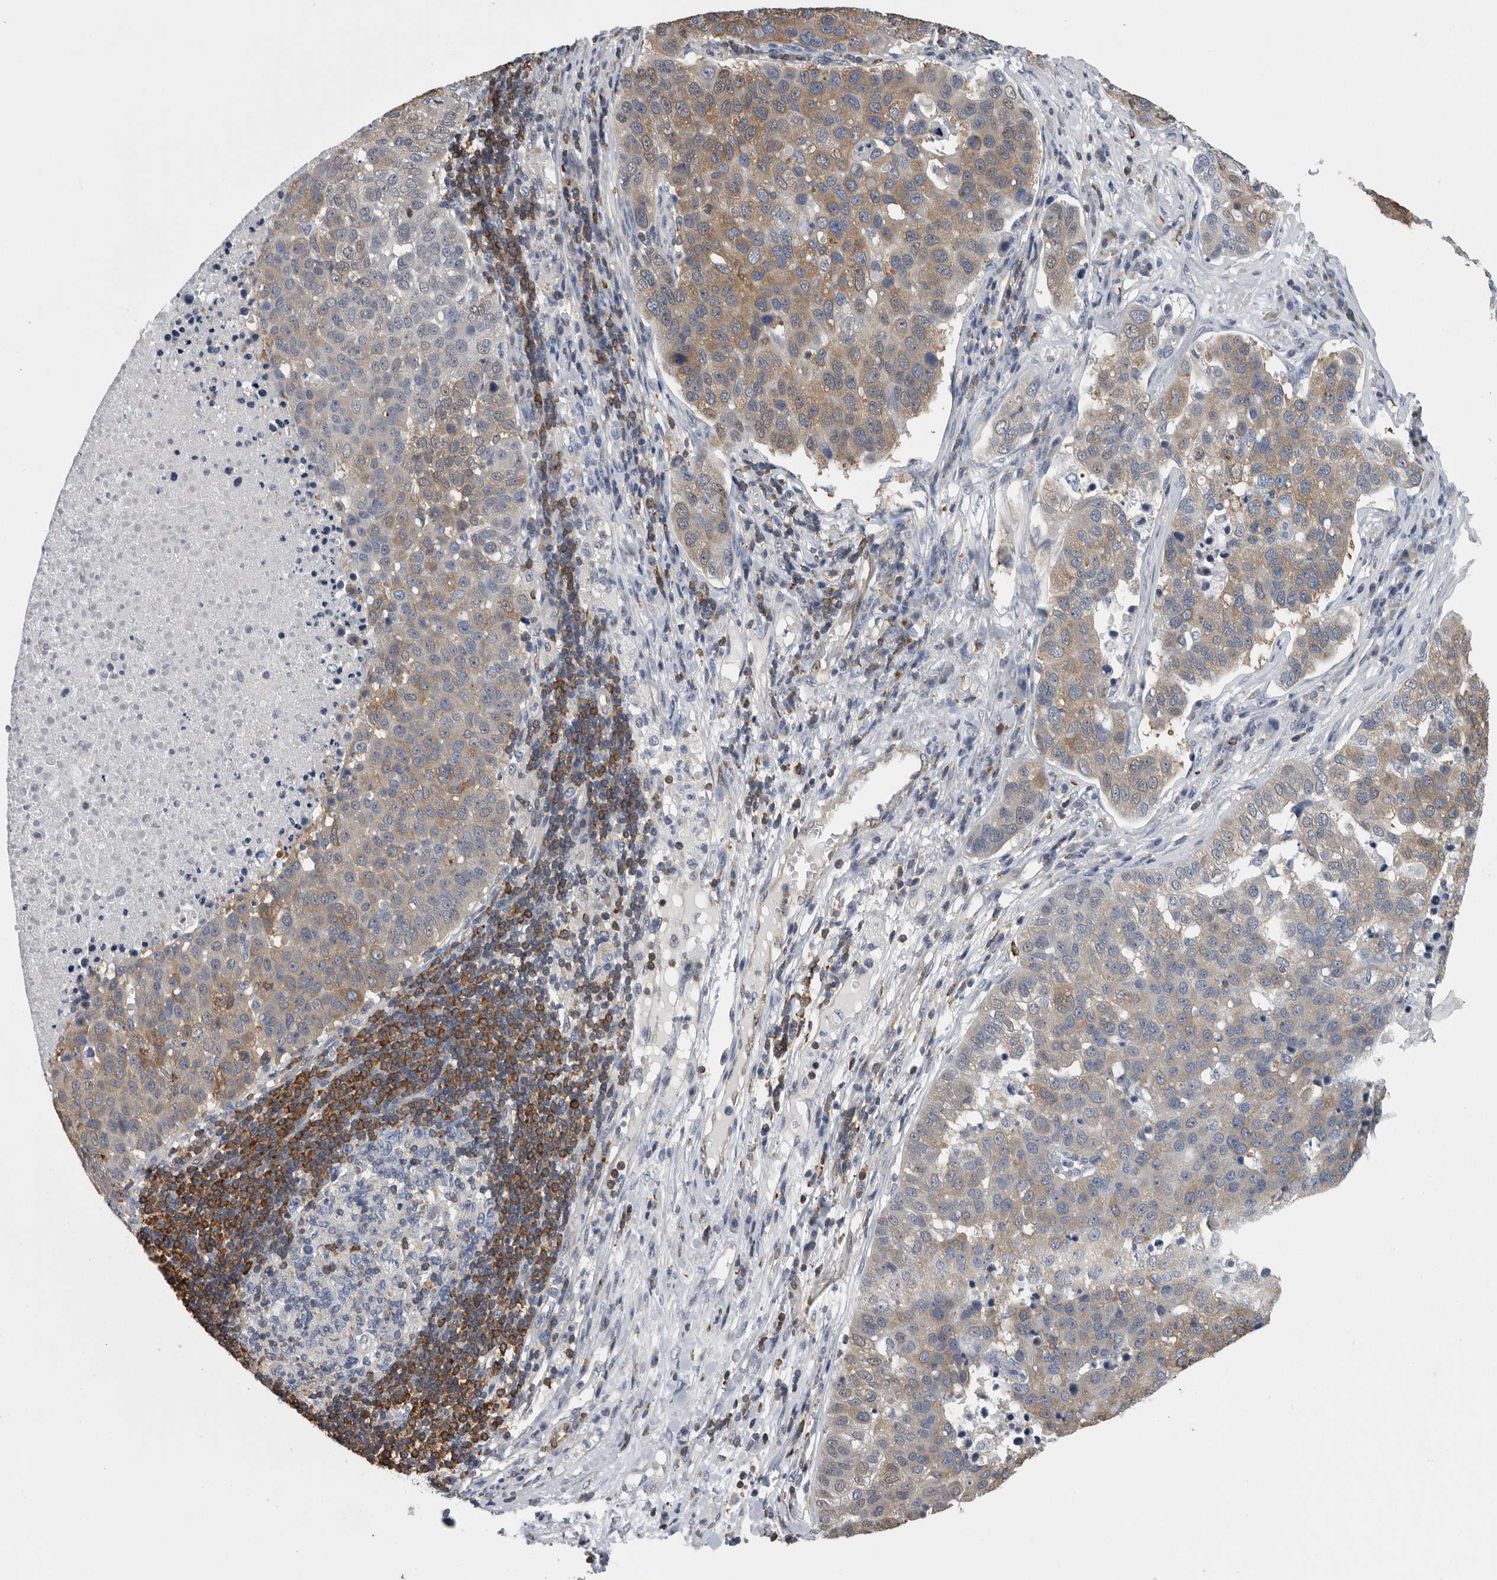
{"staining": {"intensity": "weak", "quantity": ">75%", "location": "cytoplasmic/membranous"}, "tissue": "pancreatic cancer", "cell_type": "Tumor cells", "image_type": "cancer", "snomed": [{"axis": "morphology", "description": "Adenocarcinoma, NOS"}, {"axis": "topography", "description": "Pancreas"}], "caption": "Tumor cells show low levels of weak cytoplasmic/membranous expression in approximately >75% of cells in pancreatic cancer.", "gene": "PDCD4", "patient": {"sex": "female", "age": 61}}